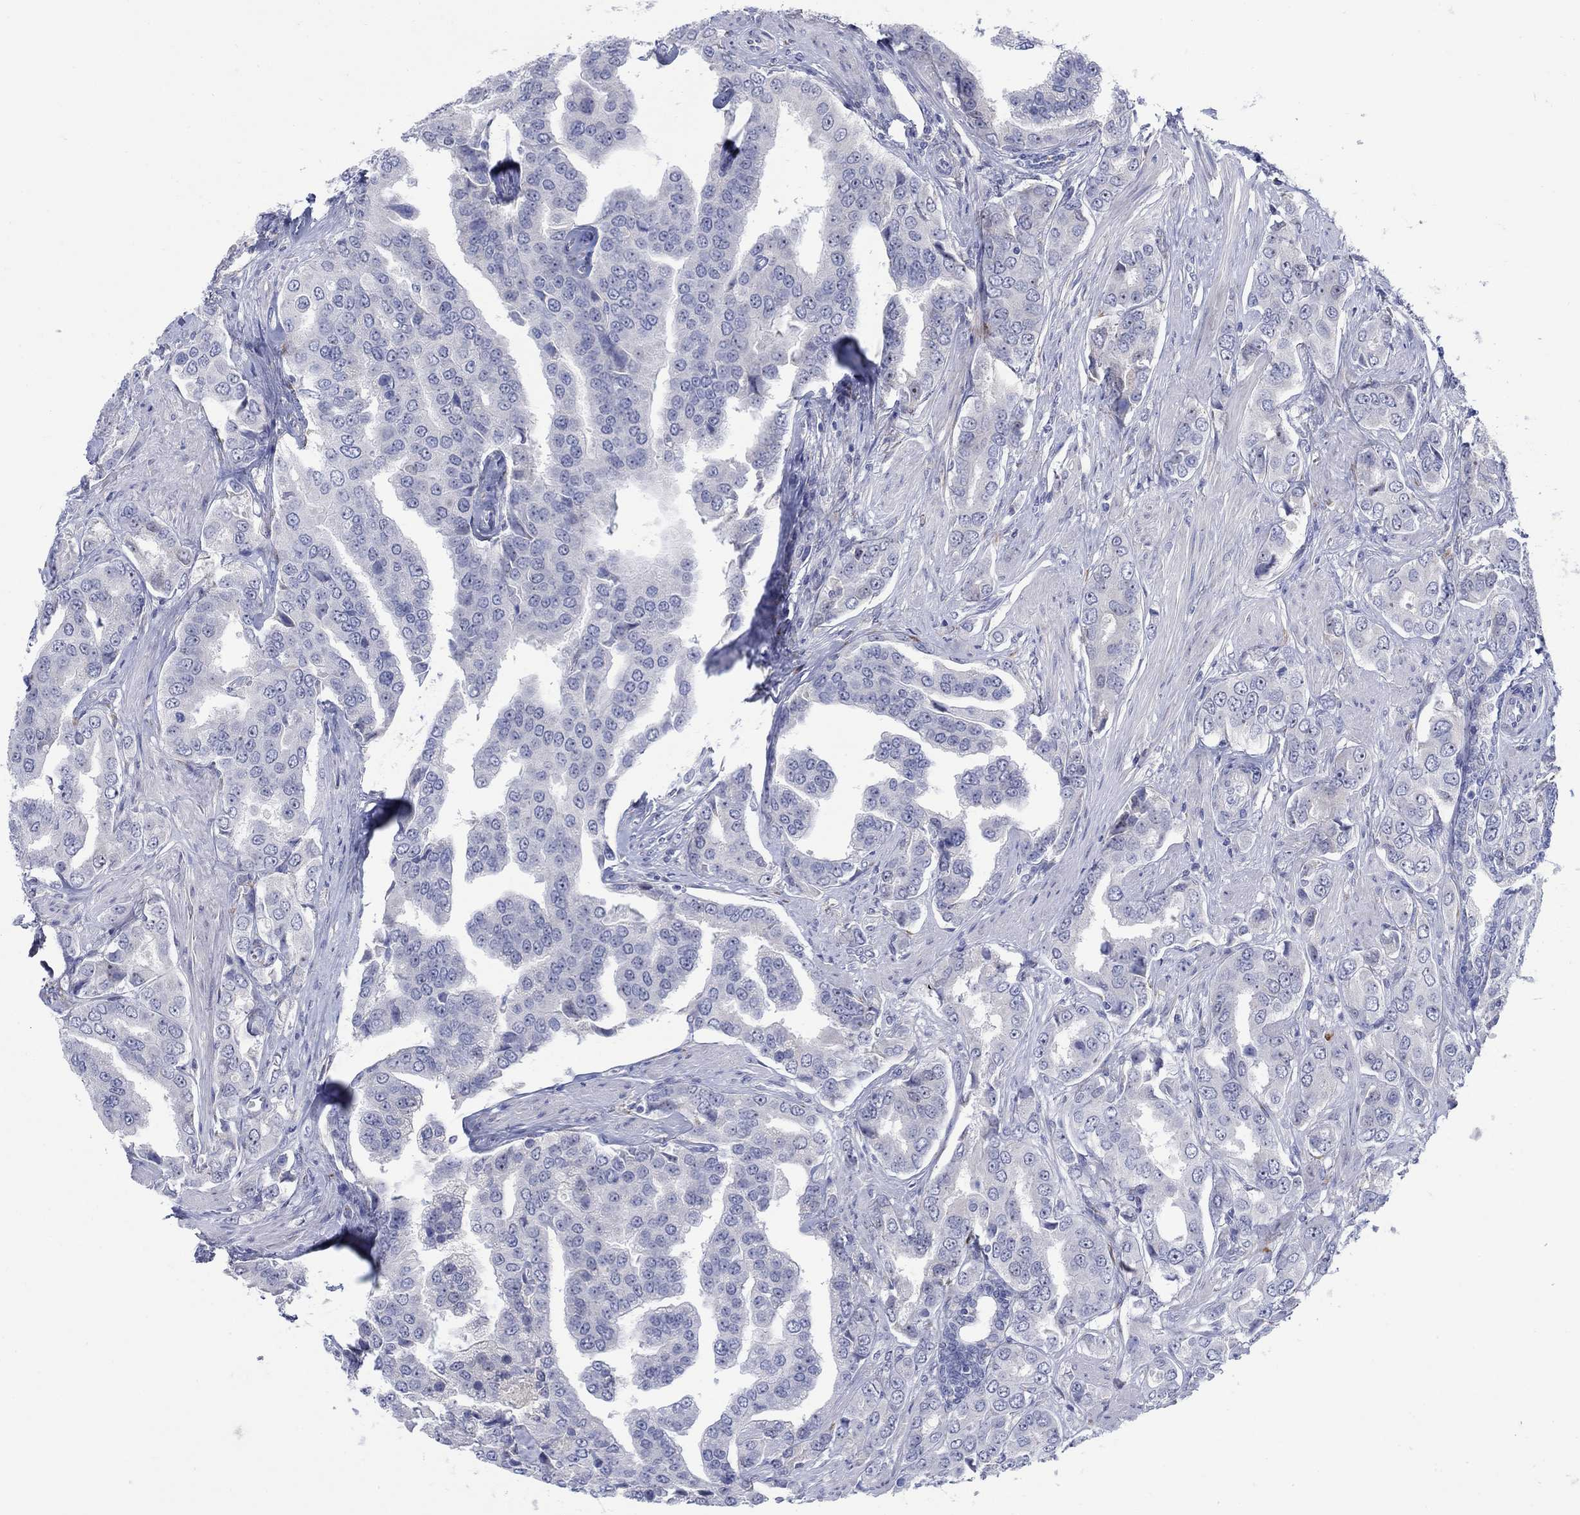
{"staining": {"intensity": "negative", "quantity": "none", "location": "none"}, "tissue": "prostate cancer", "cell_type": "Tumor cells", "image_type": "cancer", "snomed": [{"axis": "morphology", "description": "Adenocarcinoma, NOS"}, {"axis": "topography", "description": "Prostate and seminal vesicle, NOS"}, {"axis": "topography", "description": "Prostate"}], "caption": "This is a image of immunohistochemistry (IHC) staining of prostate cancer (adenocarcinoma), which shows no expression in tumor cells. (Brightfield microscopy of DAB IHC at high magnification).", "gene": "REEP2", "patient": {"sex": "male", "age": 69}}